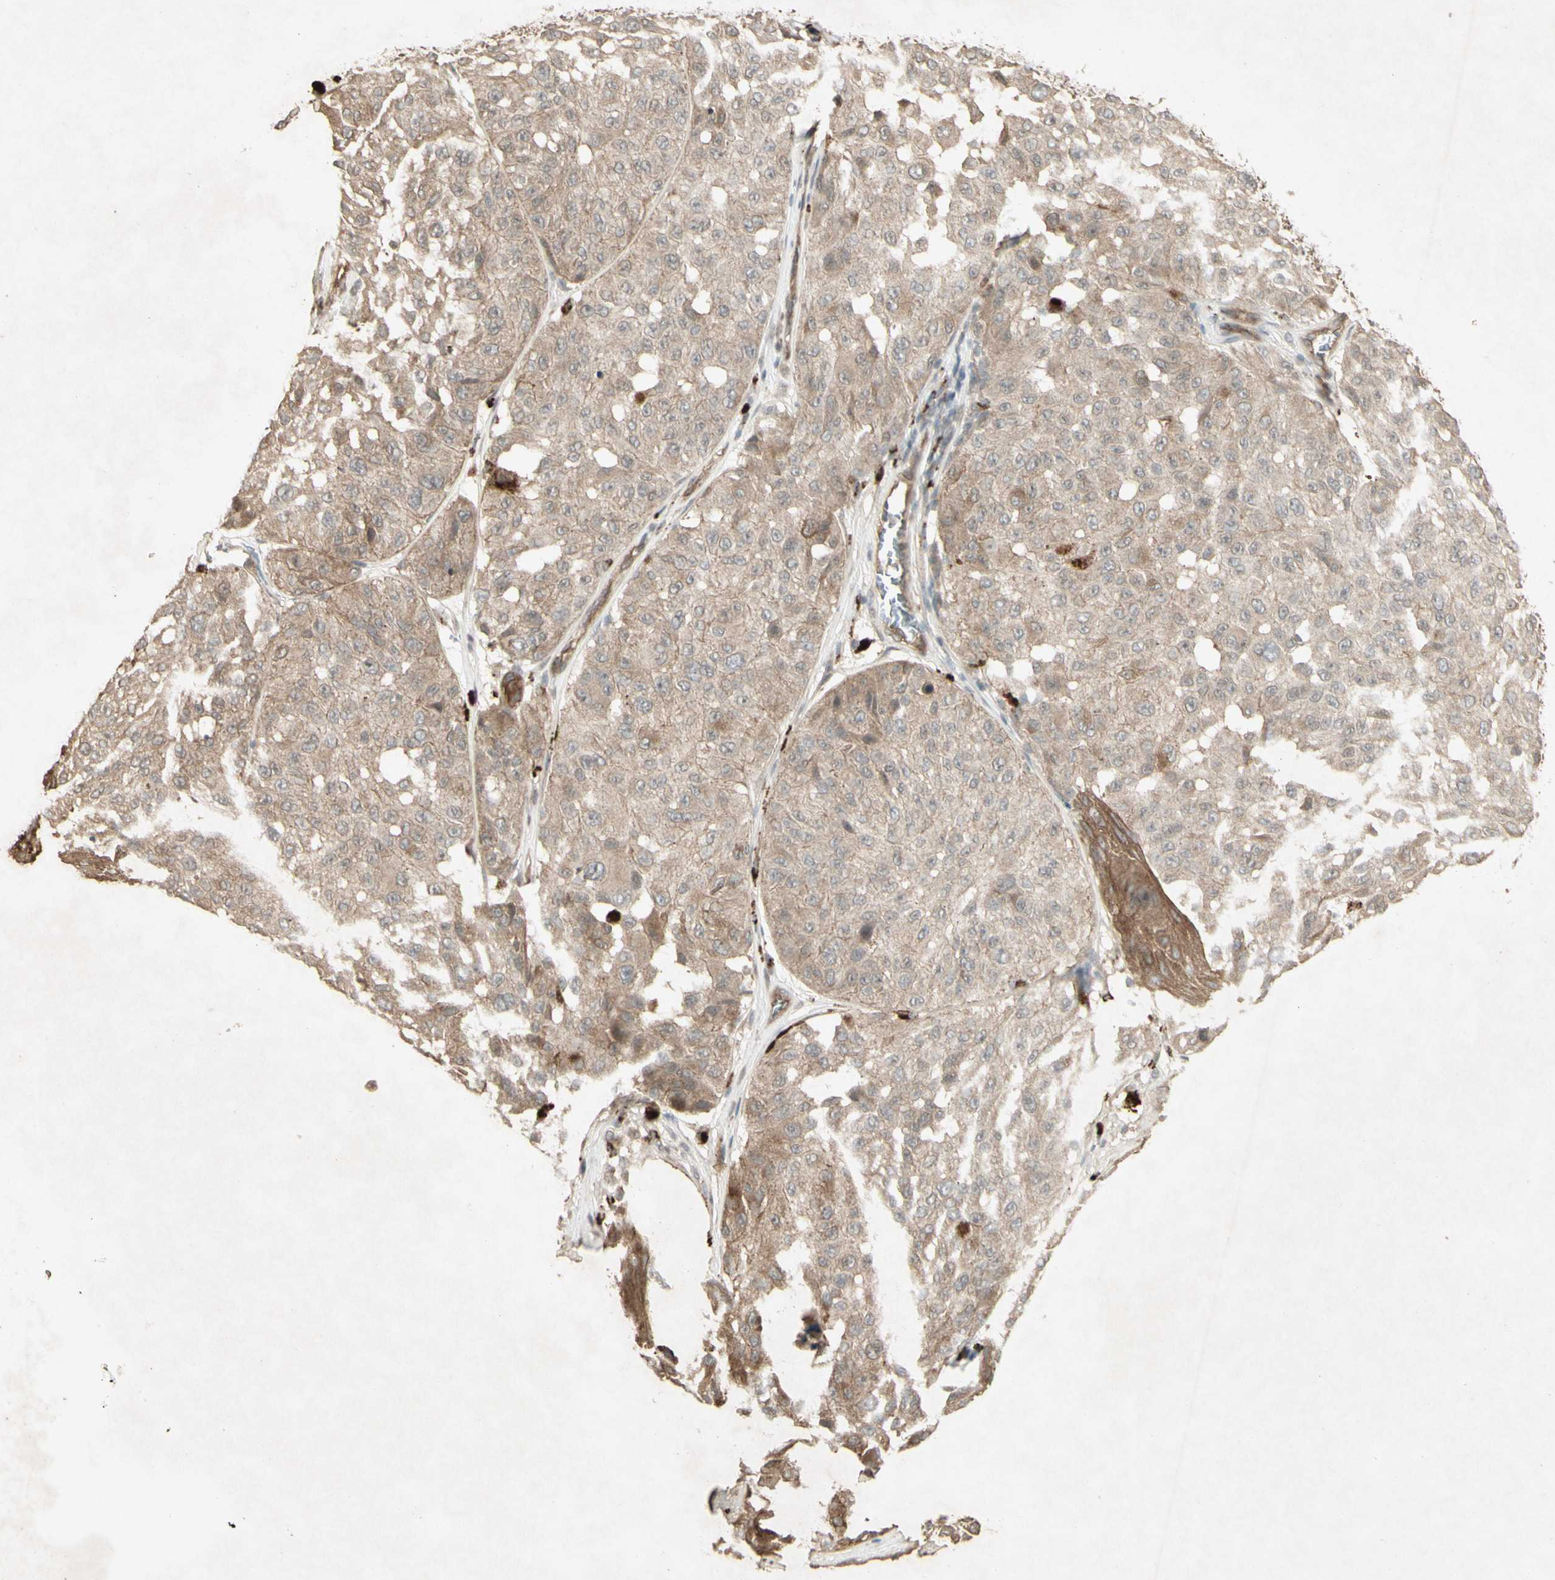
{"staining": {"intensity": "weak", "quantity": ">75%", "location": "cytoplasmic/membranous"}, "tissue": "melanoma", "cell_type": "Tumor cells", "image_type": "cancer", "snomed": [{"axis": "morphology", "description": "Malignant melanoma, NOS"}, {"axis": "topography", "description": "Skin"}], "caption": "Immunohistochemistry (DAB) staining of melanoma demonstrates weak cytoplasmic/membranous protein positivity in about >75% of tumor cells. (DAB IHC with brightfield microscopy, high magnification).", "gene": "JAG1", "patient": {"sex": "female", "age": 46}}